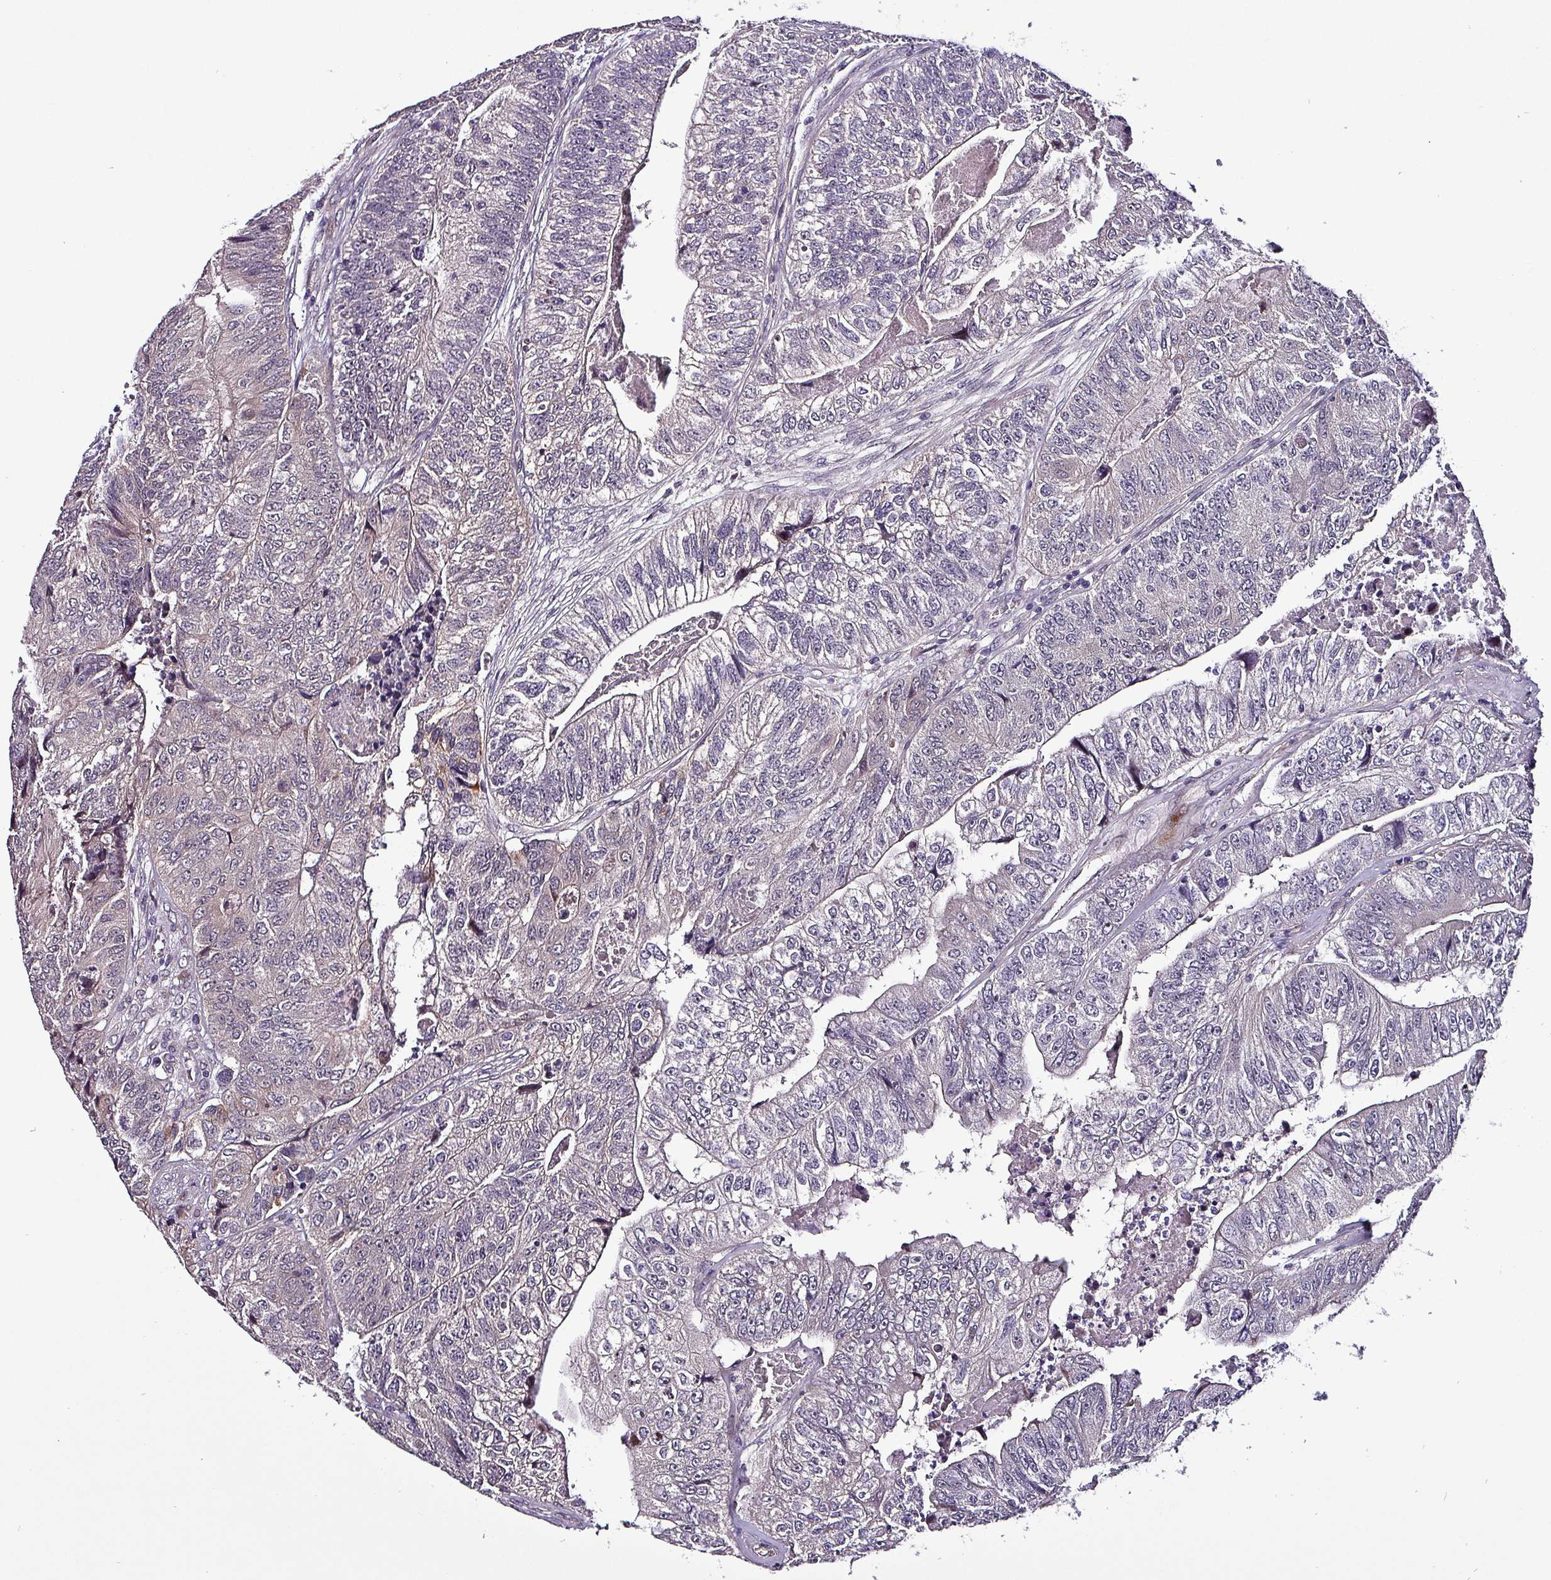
{"staining": {"intensity": "negative", "quantity": "none", "location": "none"}, "tissue": "colorectal cancer", "cell_type": "Tumor cells", "image_type": "cancer", "snomed": [{"axis": "morphology", "description": "Adenocarcinoma, NOS"}, {"axis": "topography", "description": "Colon"}], "caption": "This histopathology image is of colorectal cancer stained with immunohistochemistry to label a protein in brown with the nuclei are counter-stained blue. There is no positivity in tumor cells. (Brightfield microscopy of DAB immunohistochemistry (IHC) at high magnification).", "gene": "GRAPL", "patient": {"sex": "female", "age": 67}}